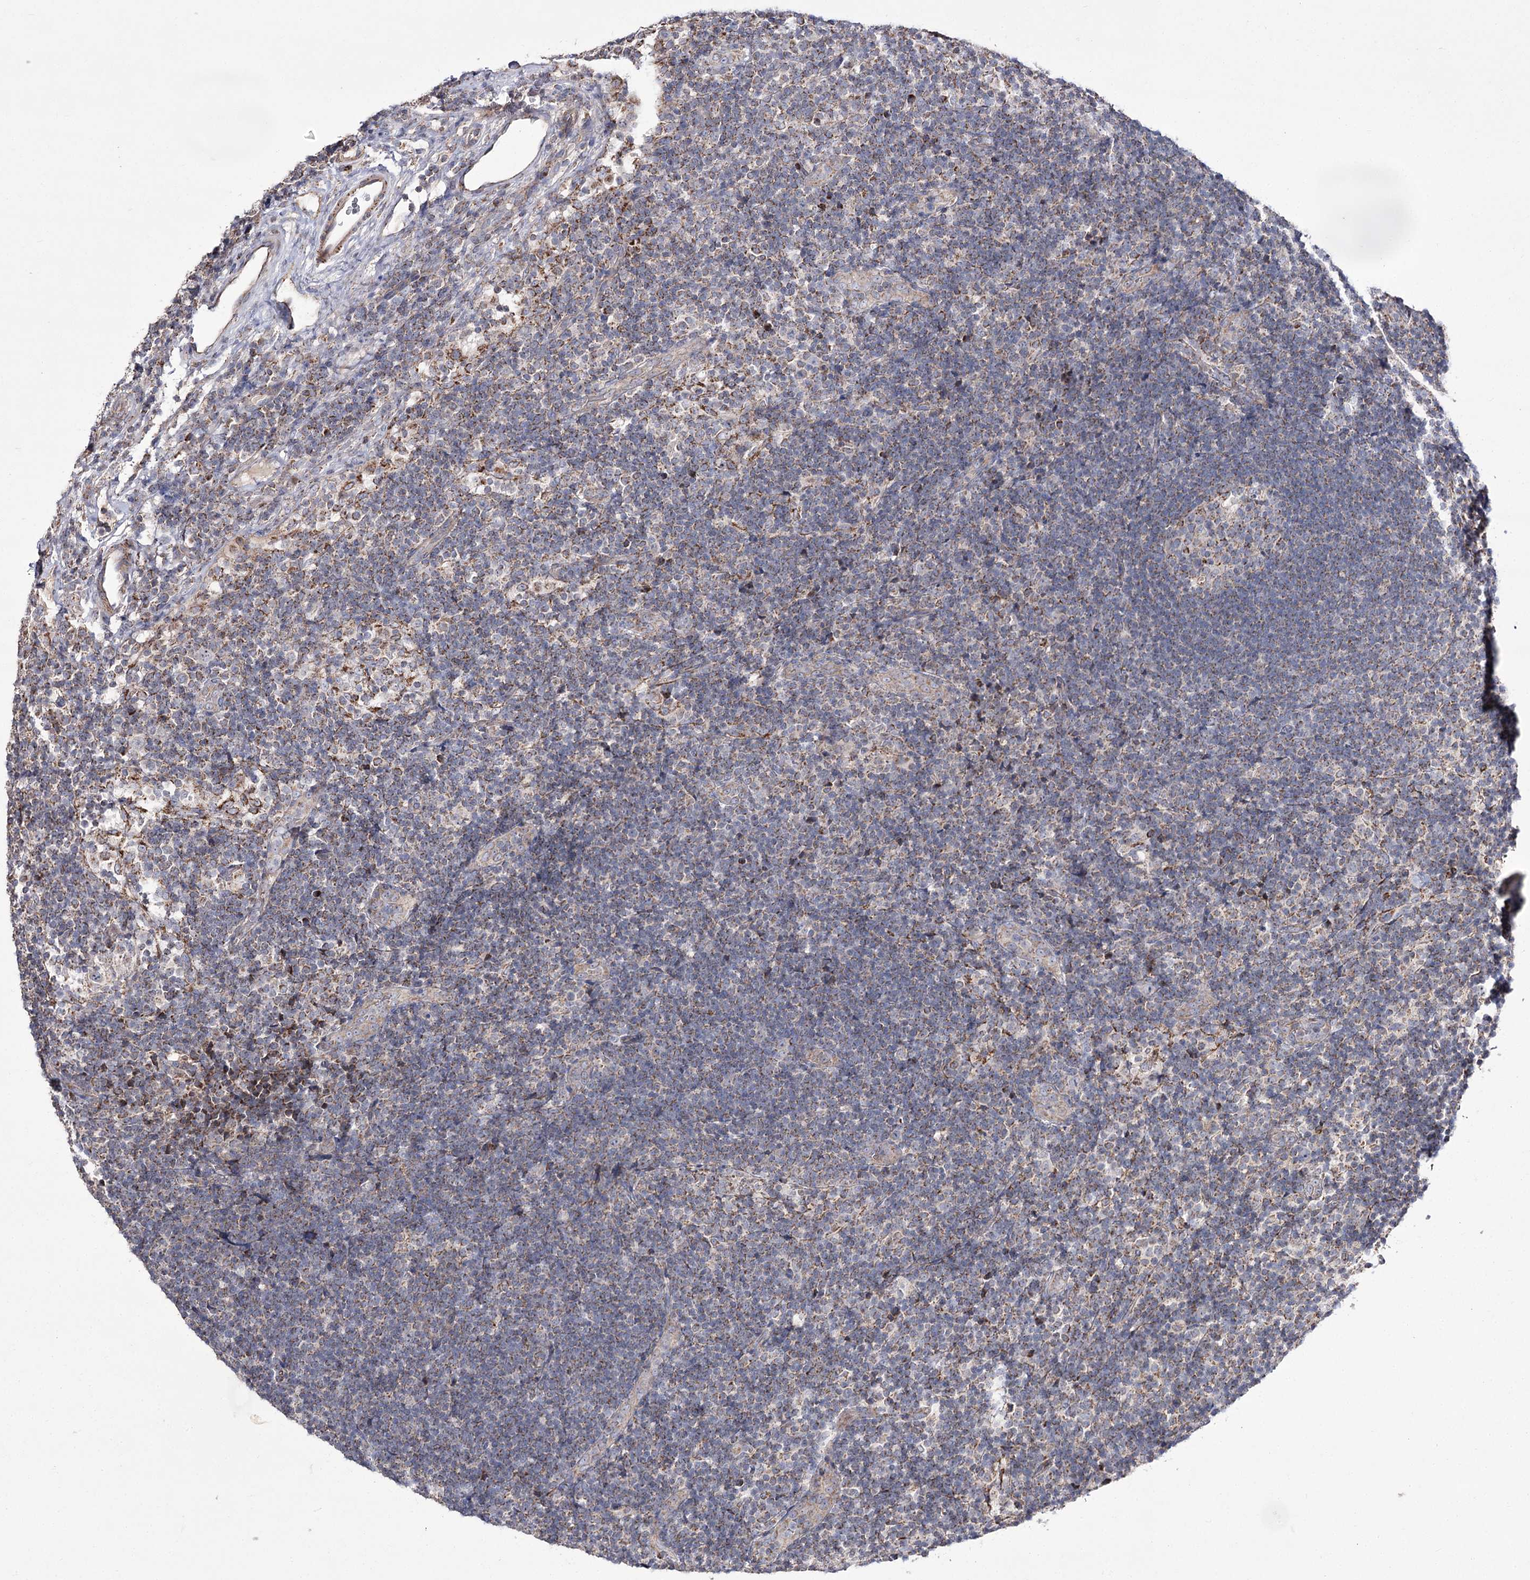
{"staining": {"intensity": "weak", "quantity": "<25%", "location": "cytoplasmic/membranous"}, "tissue": "lymph node", "cell_type": "Germinal center cells", "image_type": "normal", "snomed": [{"axis": "morphology", "description": "Normal tissue, NOS"}, {"axis": "topography", "description": "Lymph node"}], "caption": "Immunohistochemical staining of benign lymph node shows no significant expression in germinal center cells.", "gene": "NADK2", "patient": {"sex": "female", "age": 22}}